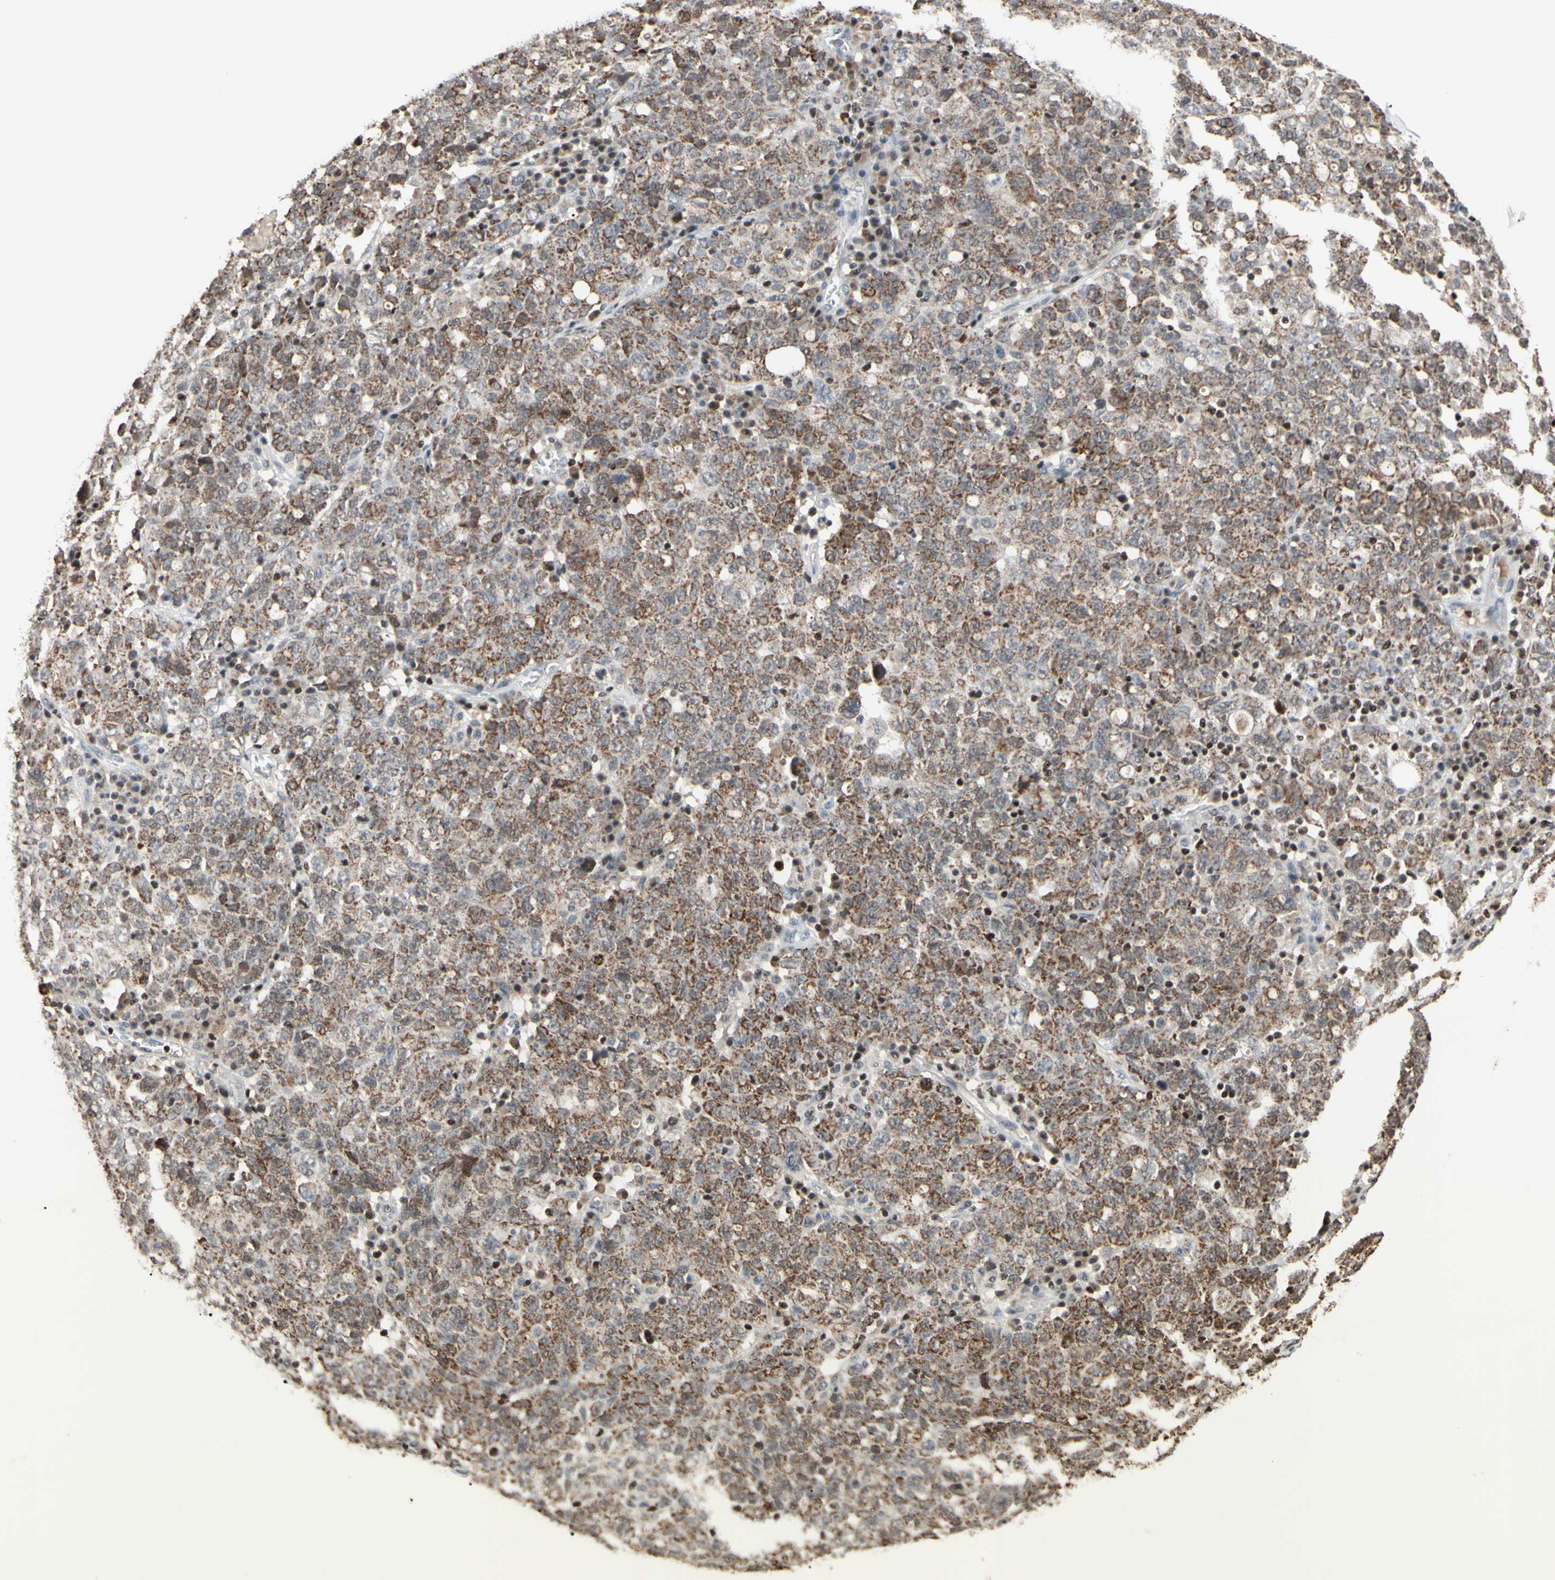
{"staining": {"intensity": "moderate", "quantity": ">75%", "location": "cytoplasmic/membranous"}, "tissue": "ovarian cancer", "cell_type": "Tumor cells", "image_type": "cancer", "snomed": [{"axis": "morphology", "description": "Carcinoma, endometroid"}, {"axis": "topography", "description": "Ovary"}], "caption": "Immunohistochemistry photomicrograph of ovarian endometroid carcinoma stained for a protein (brown), which displays medium levels of moderate cytoplasmic/membranous staining in approximately >75% of tumor cells.", "gene": "SP4", "patient": {"sex": "female", "age": 62}}